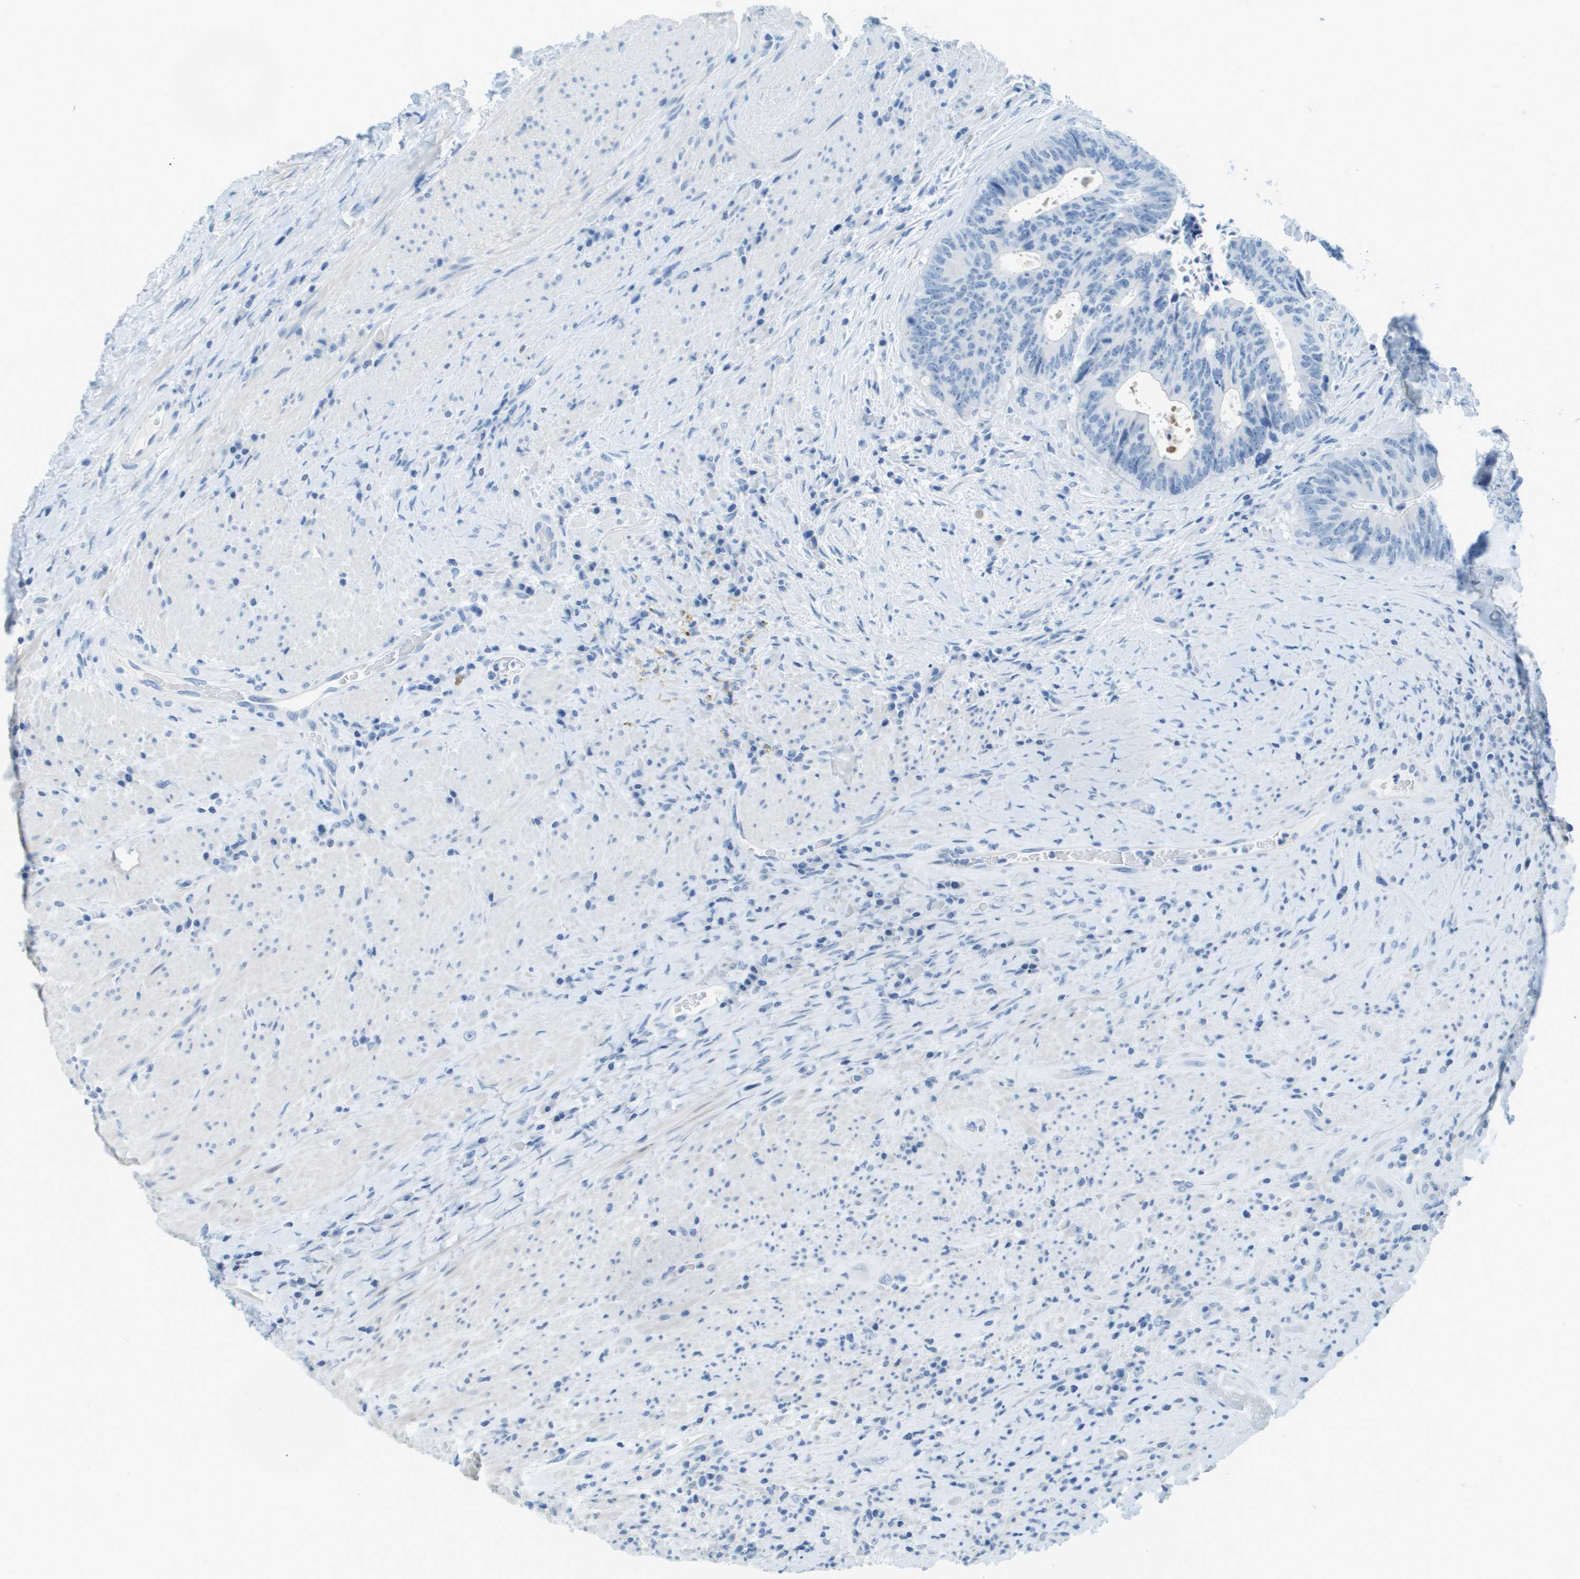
{"staining": {"intensity": "negative", "quantity": "none", "location": "none"}, "tissue": "colorectal cancer", "cell_type": "Tumor cells", "image_type": "cancer", "snomed": [{"axis": "morphology", "description": "Adenocarcinoma, NOS"}, {"axis": "topography", "description": "Rectum"}], "caption": "Adenocarcinoma (colorectal) was stained to show a protein in brown. There is no significant expression in tumor cells.", "gene": "CDHR2", "patient": {"sex": "male", "age": 72}}